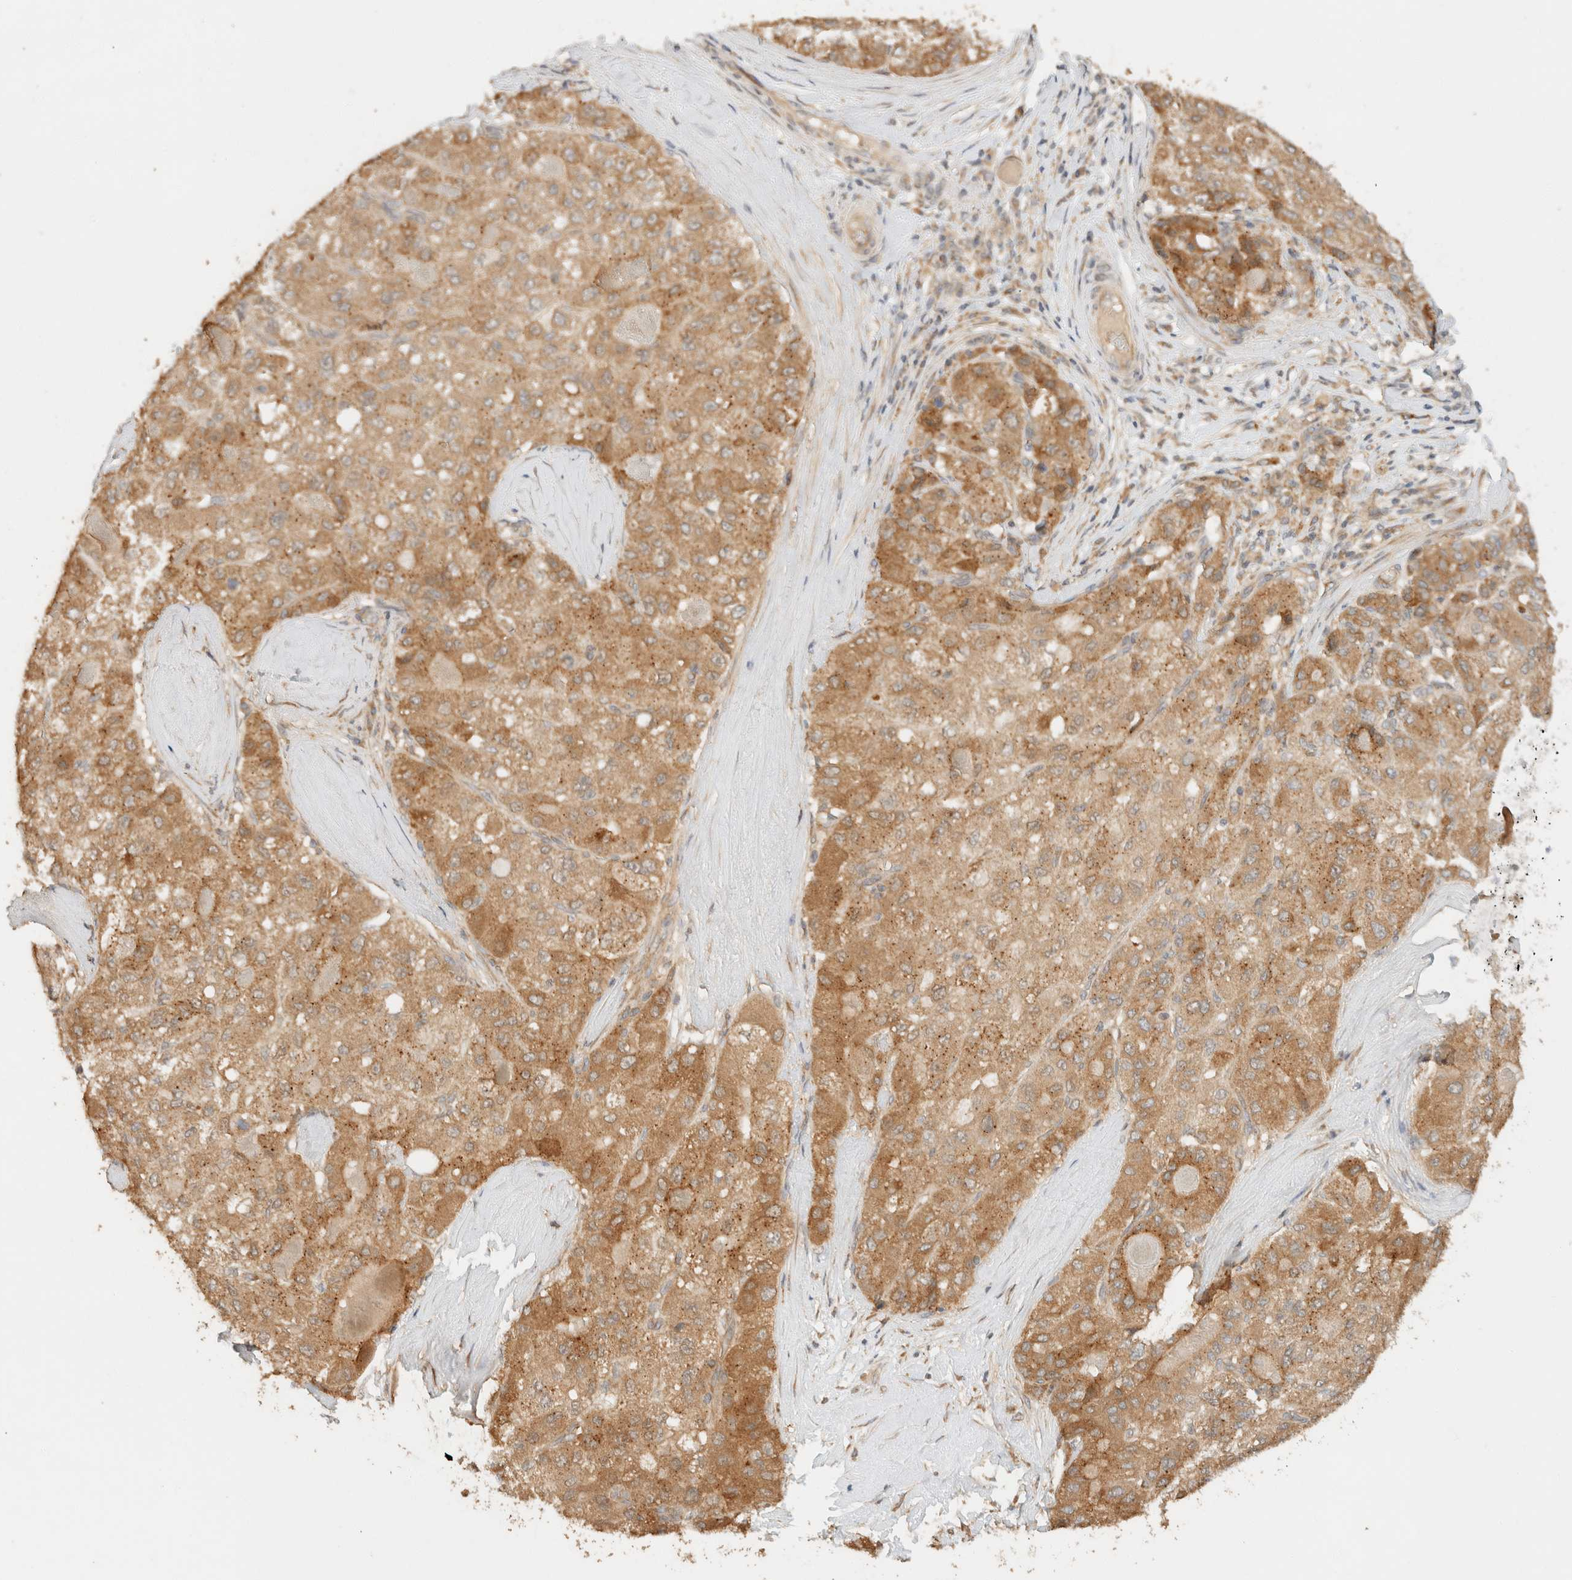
{"staining": {"intensity": "moderate", "quantity": ">75%", "location": "cytoplasmic/membranous"}, "tissue": "liver cancer", "cell_type": "Tumor cells", "image_type": "cancer", "snomed": [{"axis": "morphology", "description": "Carcinoma, Hepatocellular, NOS"}, {"axis": "topography", "description": "Liver"}], "caption": "Protein staining by immunohistochemistry (IHC) demonstrates moderate cytoplasmic/membranous staining in about >75% of tumor cells in liver hepatocellular carcinoma.", "gene": "TACC1", "patient": {"sex": "male", "age": 80}}